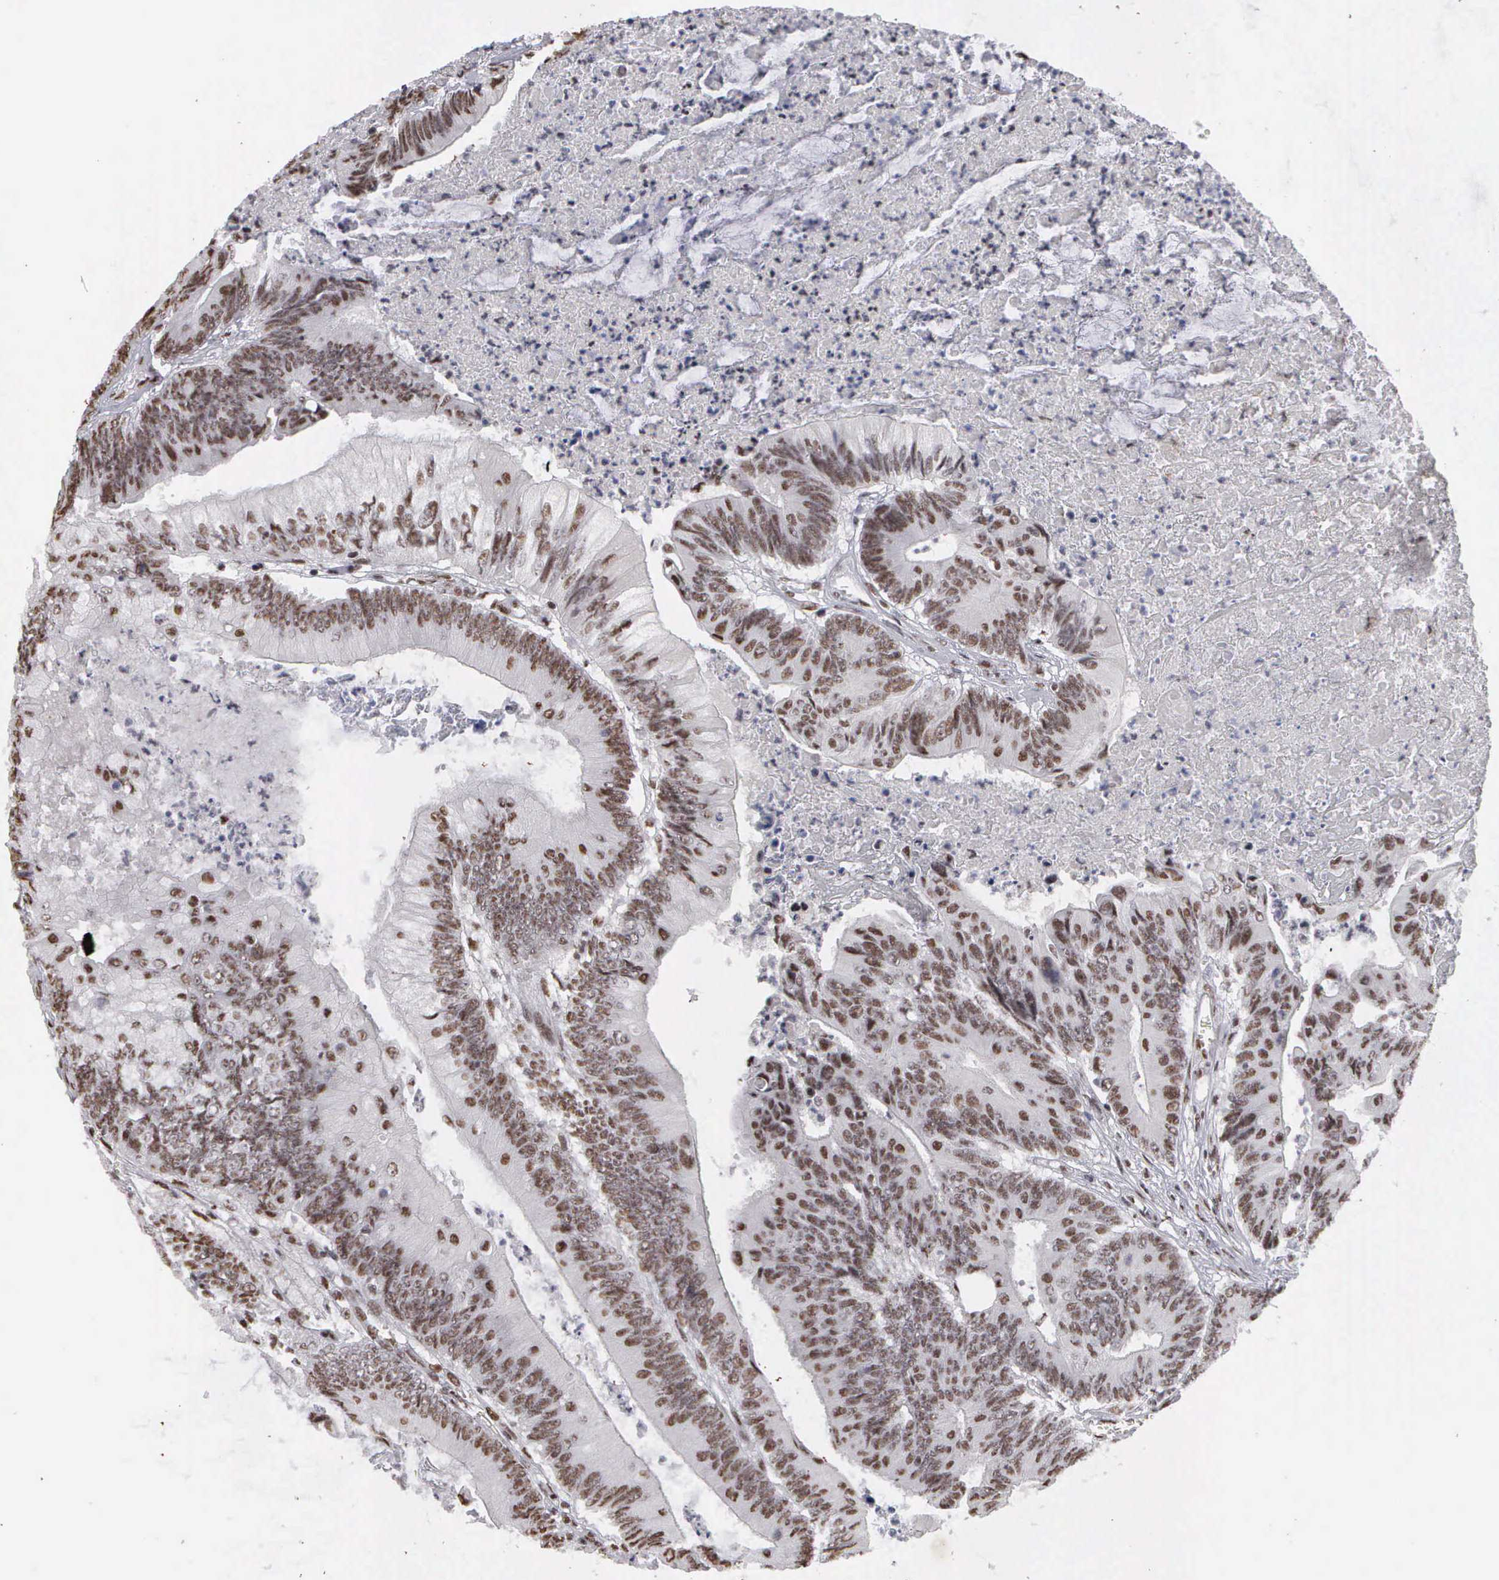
{"staining": {"intensity": "strong", "quantity": ">75%", "location": "nuclear"}, "tissue": "colorectal cancer", "cell_type": "Tumor cells", "image_type": "cancer", "snomed": [{"axis": "morphology", "description": "Adenocarcinoma, NOS"}, {"axis": "topography", "description": "Colon"}], "caption": "High-power microscopy captured an IHC micrograph of colorectal cancer (adenocarcinoma), revealing strong nuclear expression in about >75% of tumor cells.", "gene": "KIAA0586", "patient": {"sex": "male", "age": 65}}